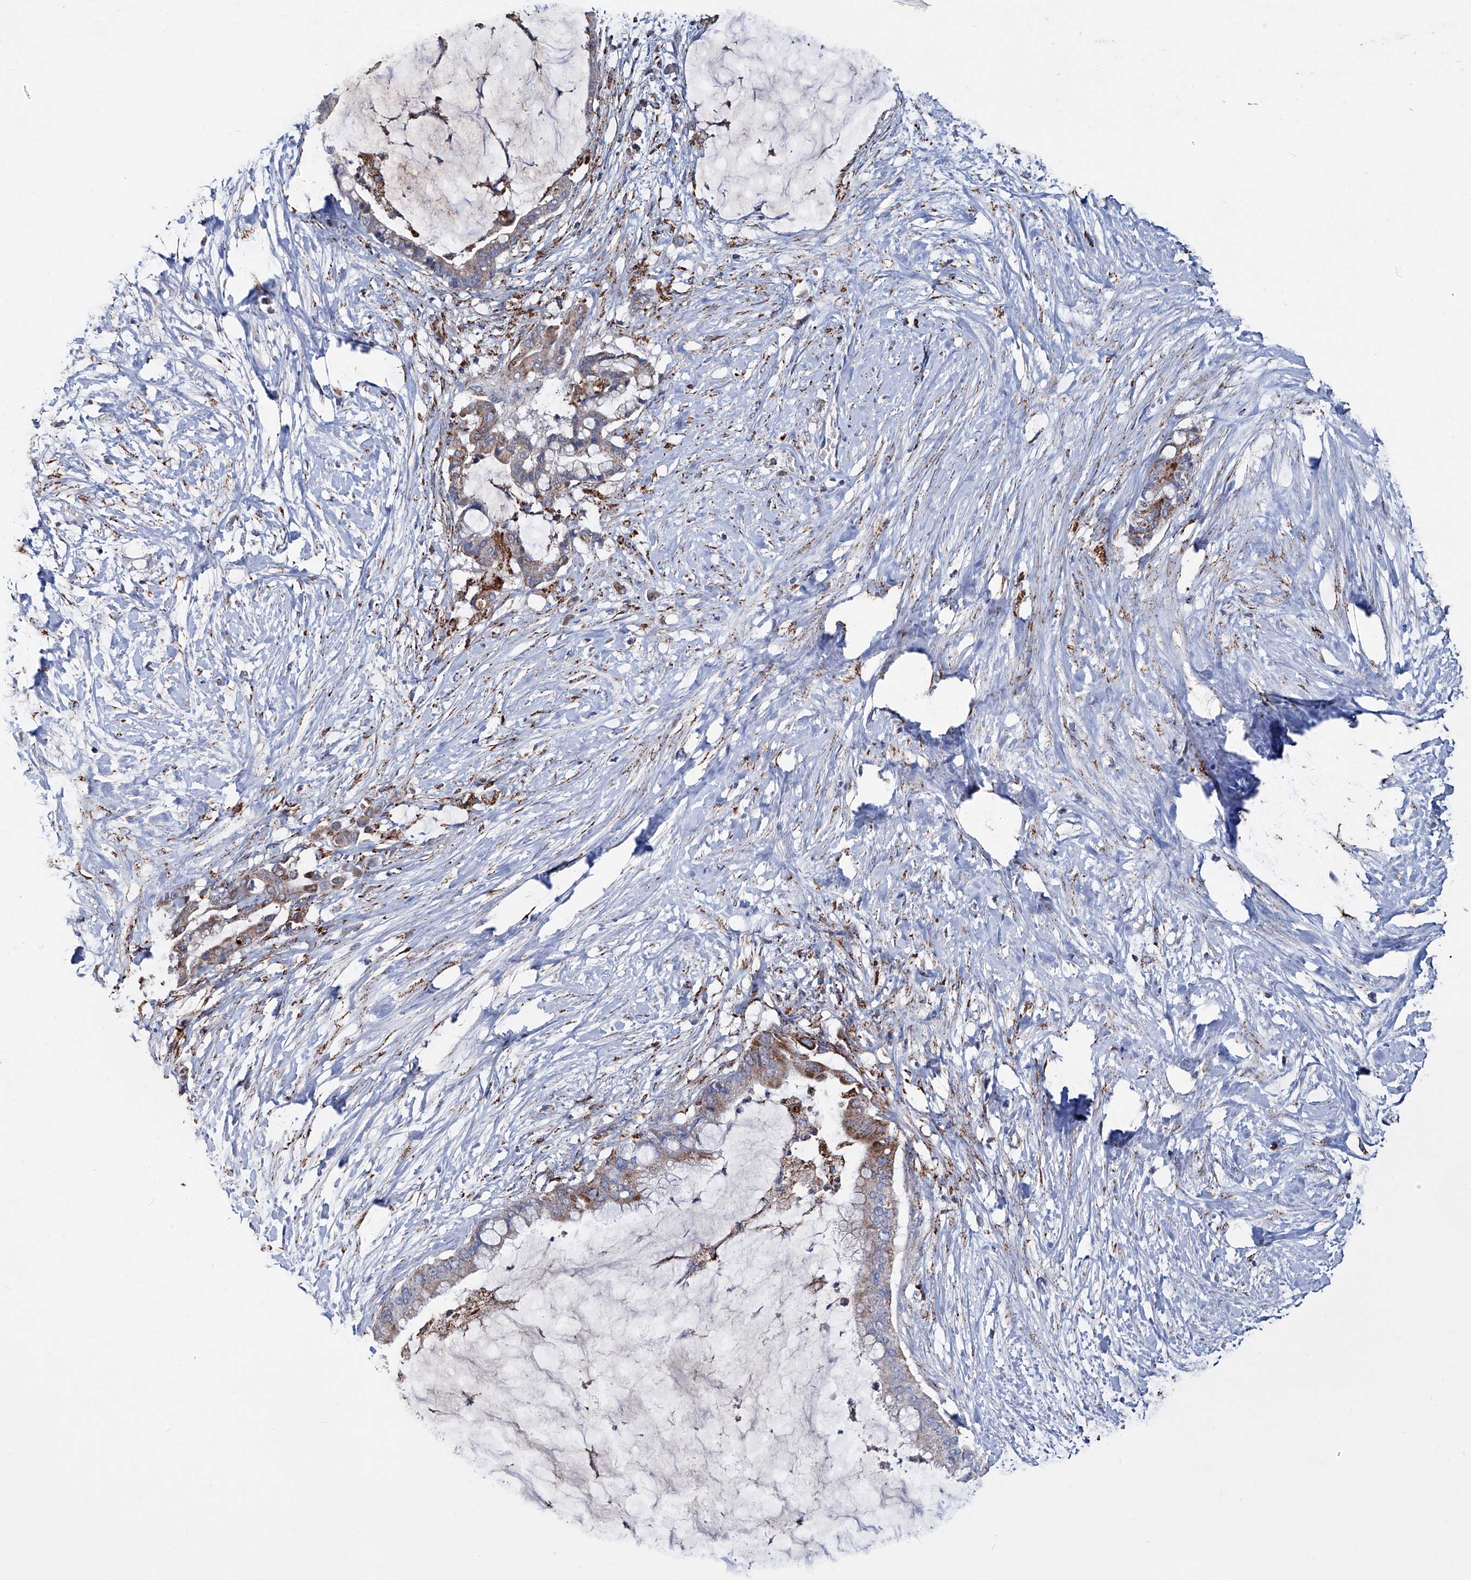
{"staining": {"intensity": "moderate", "quantity": ">75%", "location": "cytoplasmic/membranous"}, "tissue": "pancreatic cancer", "cell_type": "Tumor cells", "image_type": "cancer", "snomed": [{"axis": "morphology", "description": "Adenocarcinoma, NOS"}, {"axis": "topography", "description": "Pancreas"}], "caption": "Protein expression analysis of human pancreatic cancer (adenocarcinoma) reveals moderate cytoplasmic/membranous expression in approximately >75% of tumor cells. Using DAB (3,3'-diaminobenzidine) (brown) and hematoxylin (blue) stains, captured at high magnification using brightfield microscopy.", "gene": "NHS", "patient": {"sex": "male", "age": 41}}